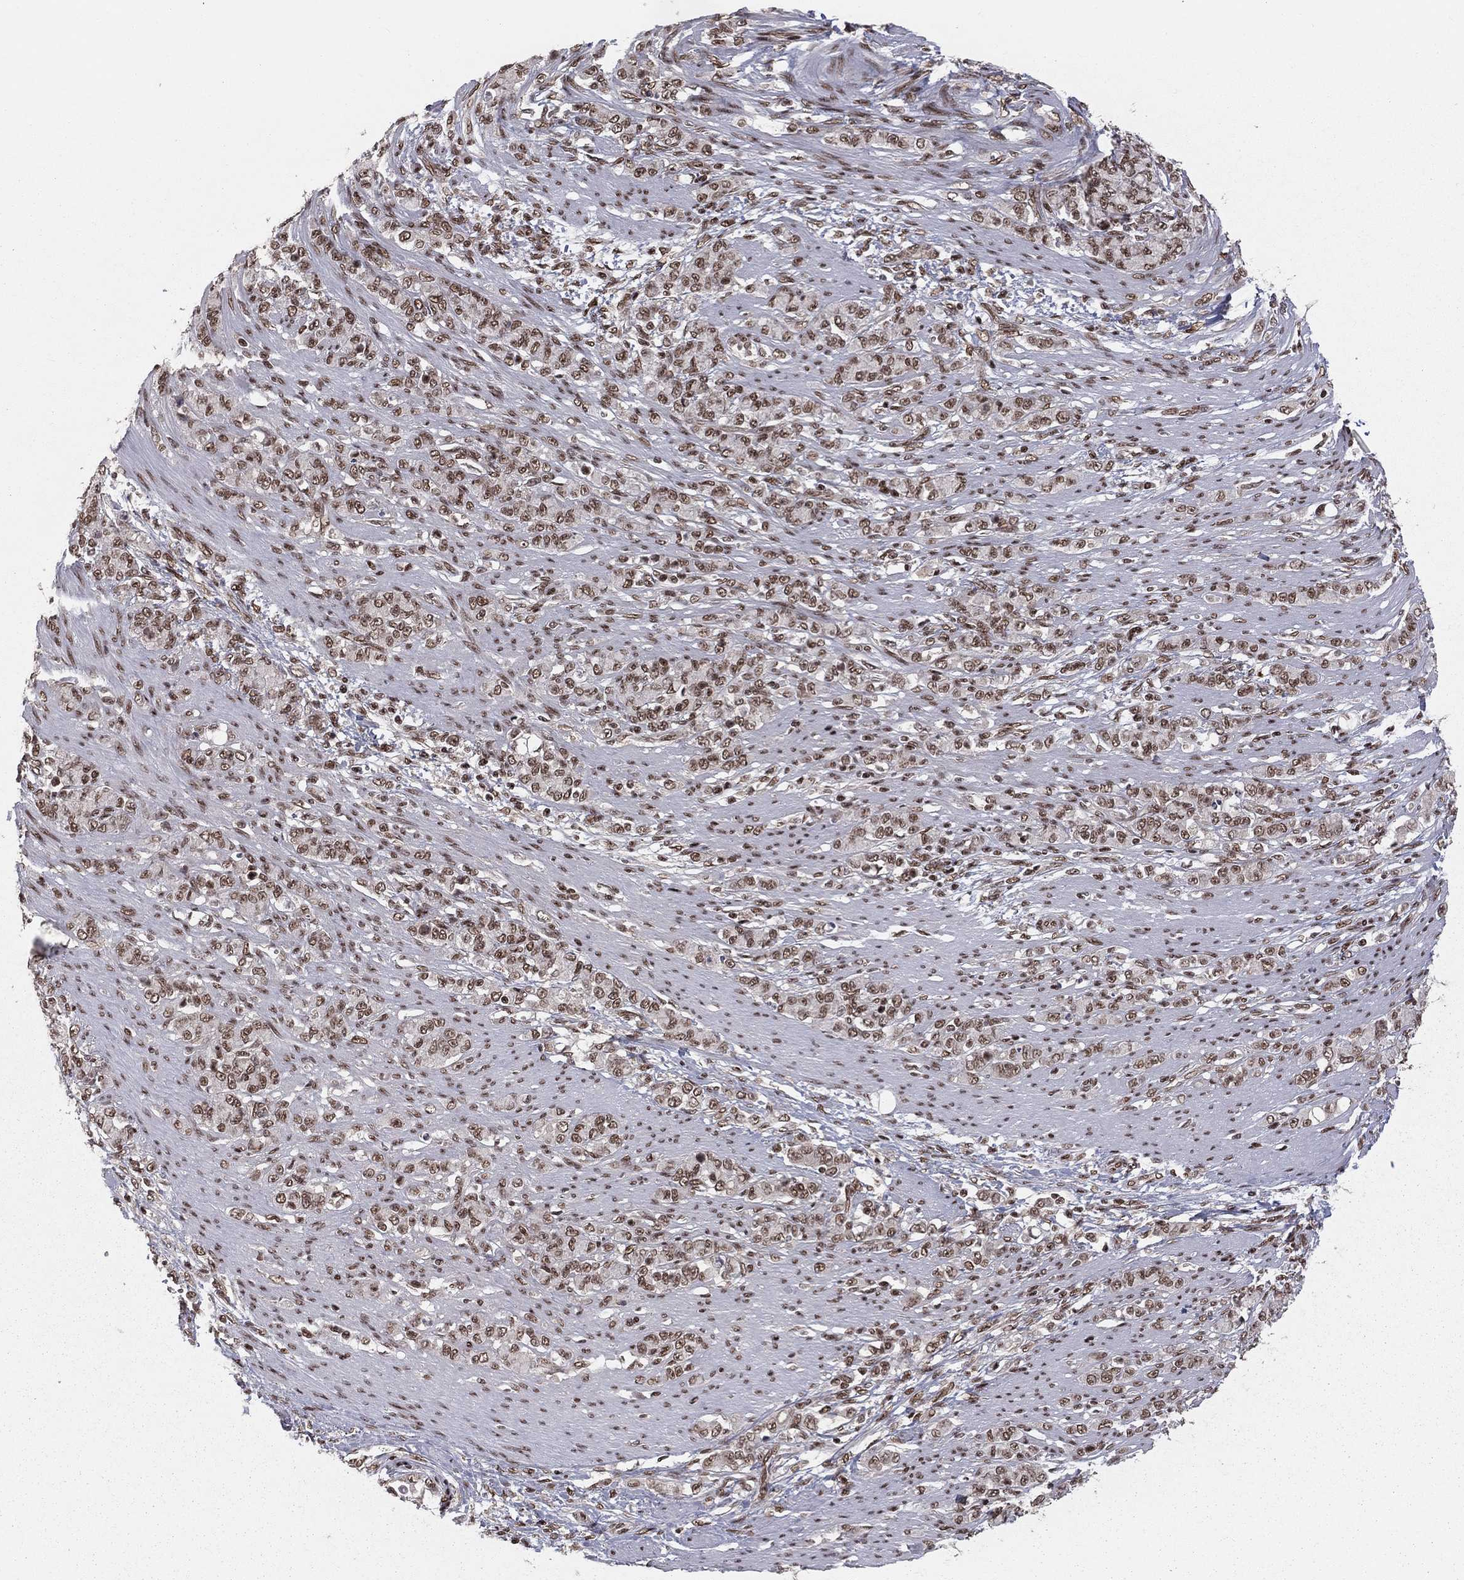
{"staining": {"intensity": "moderate", "quantity": ">75%", "location": "nuclear"}, "tissue": "stomach cancer", "cell_type": "Tumor cells", "image_type": "cancer", "snomed": [{"axis": "morphology", "description": "Normal tissue, NOS"}, {"axis": "morphology", "description": "Adenocarcinoma, NOS"}, {"axis": "topography", "description": "Stomach"}], "caption": "Moderate nuclear protein positivity is present in about >75% of tumor cells in stomach cancer (adenocarcinoma).", "gene": "NFYB", "patient": {"sex": "female", "age": 79}}